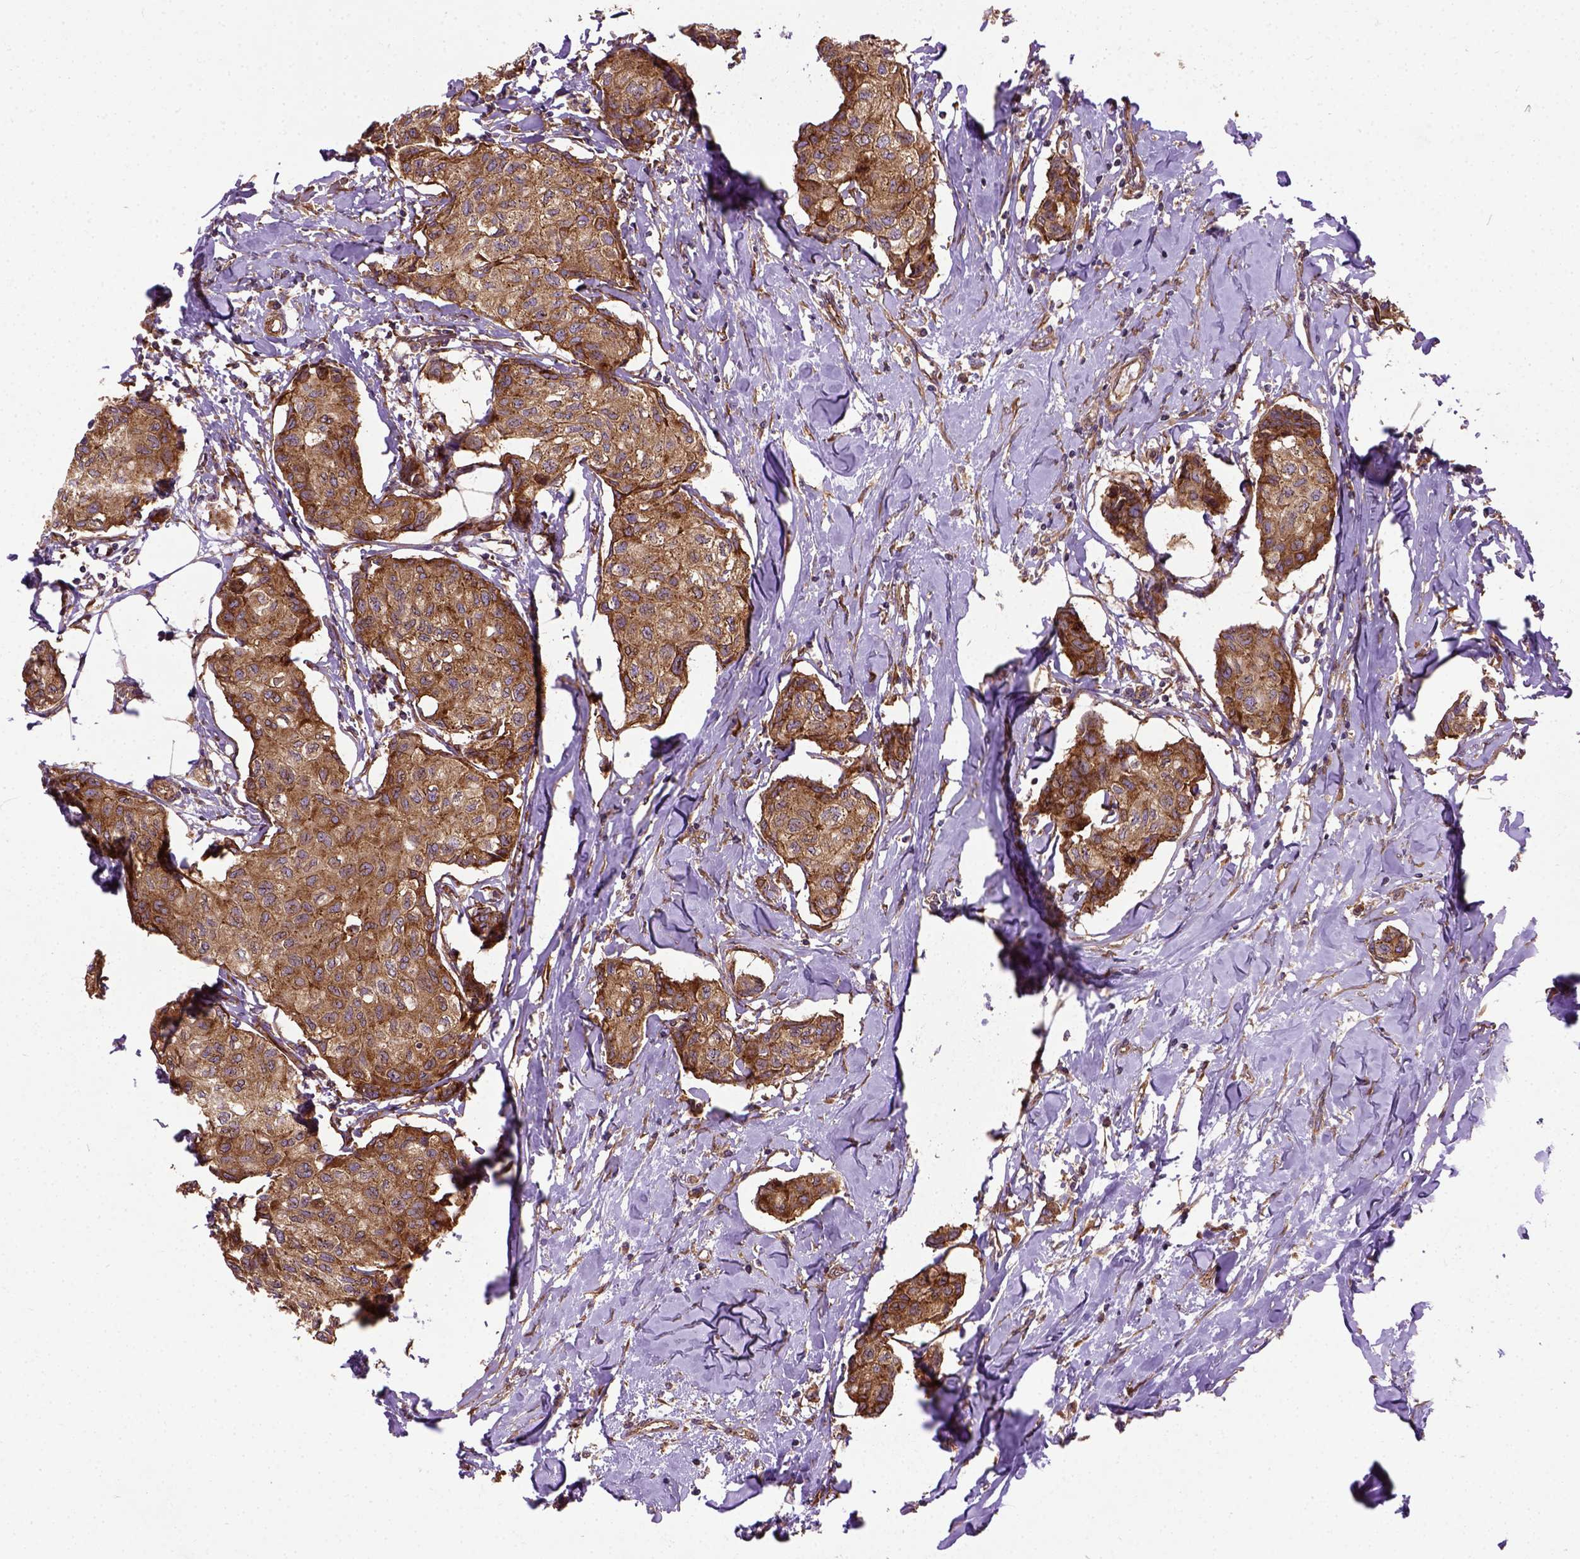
{"staining": {"intensity": "strong", "quantity": ">75%", "location": "cytoplasmic/membranous"}, "tissue": "breast cancer", "cell_type": "Tumor cells", "image_type": "cancer", "snomed": [{"axis": "morphology", "description": "Duct carcinoma"}, {"axis": "topography", "description": "Breast"}], "caption": "Immunohistochemical staining of human breast cancer reveals high levels of strong cytoplasmic/membranous positivity in approximately >75% of tumor cells. (DAB = brown stain, brightfield microscopy at high magnification).", "gene": "CAPRIN1", "patient": {"sex": "female", "age": 80}}